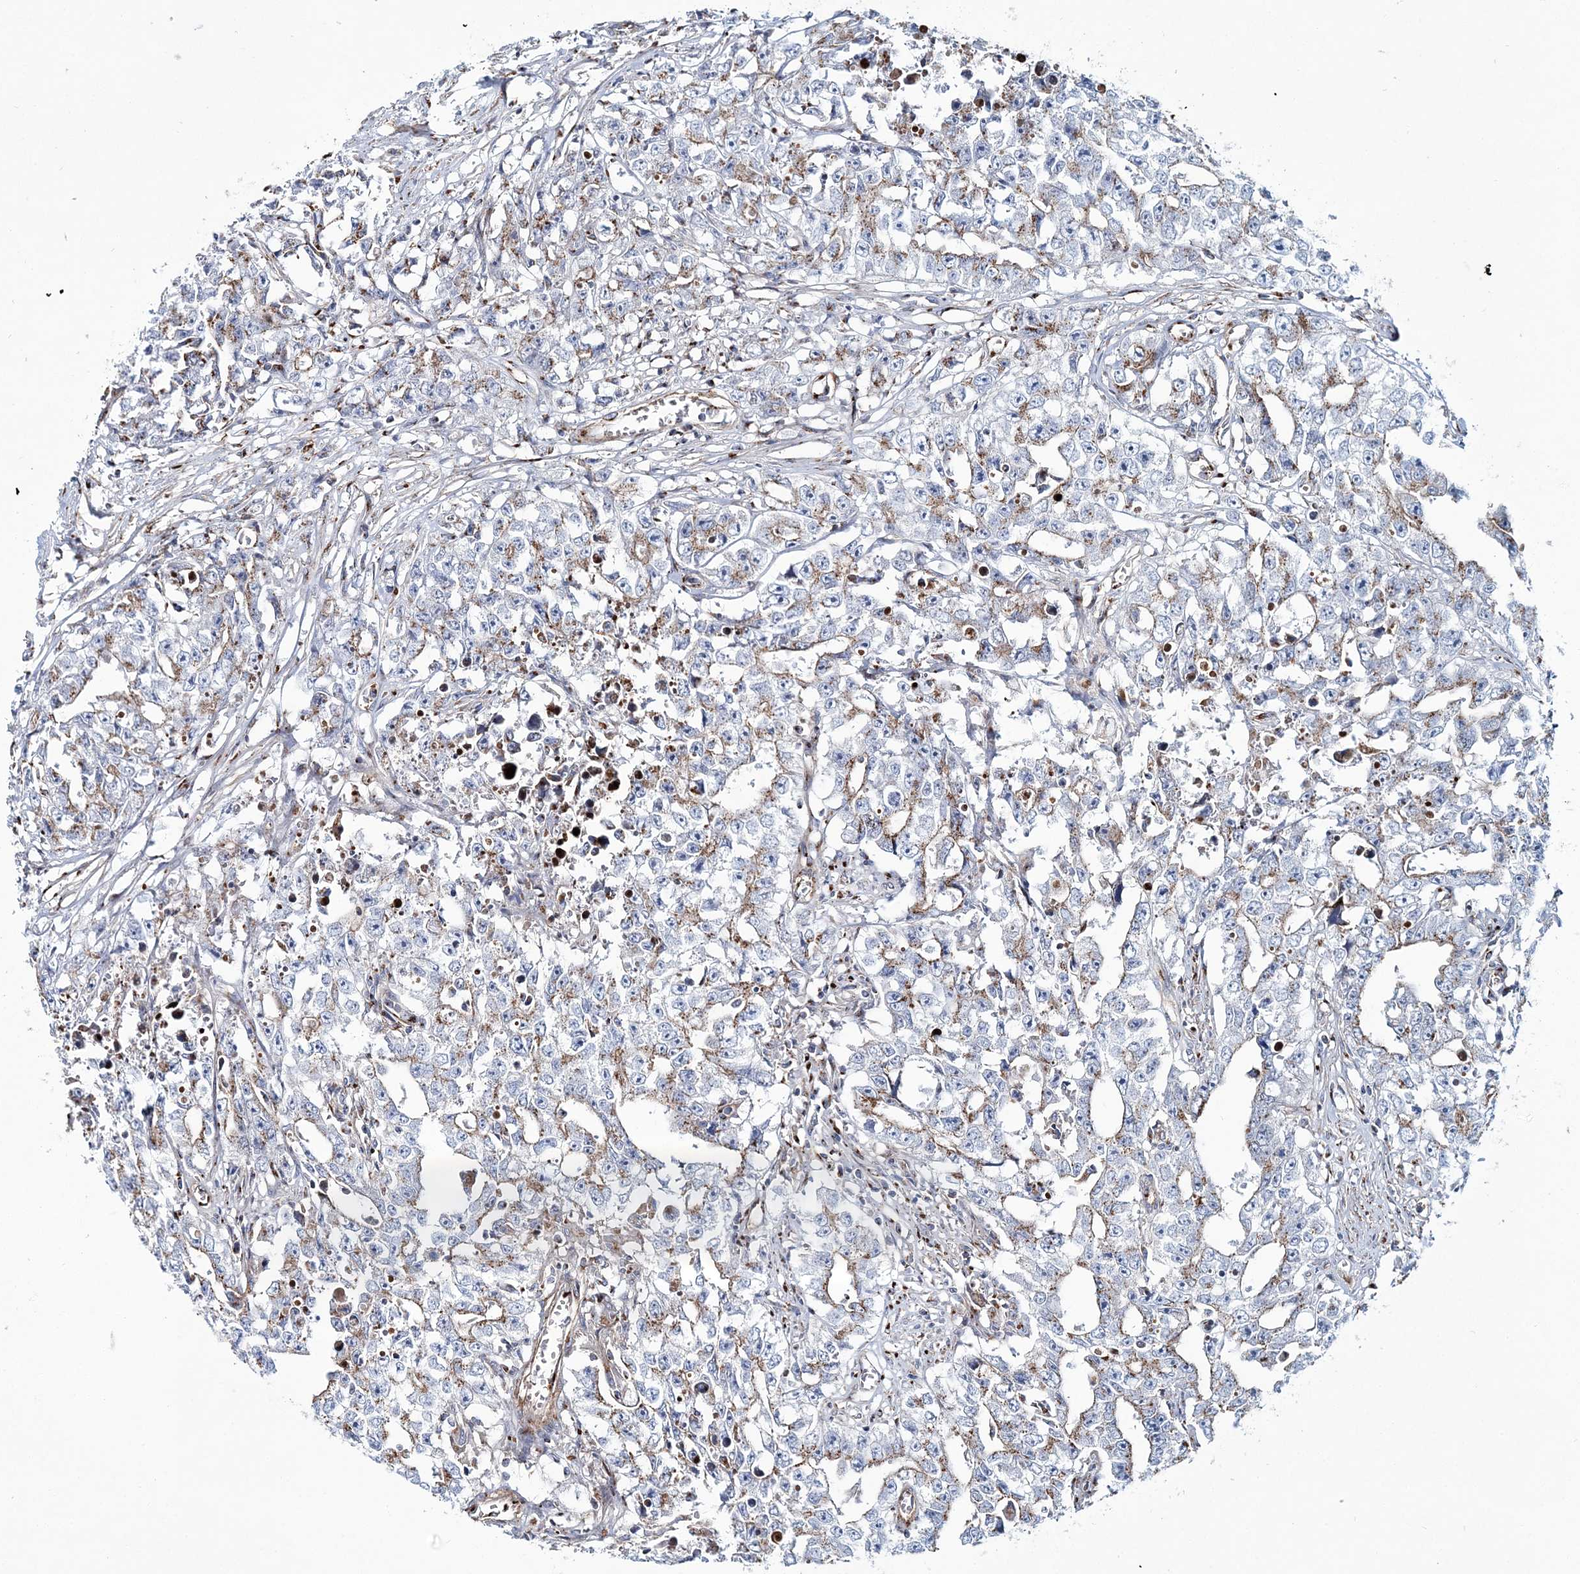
{"staining": {"intensity": "weak", "quantity": "25%-75%", "location": "cytoplasmic/membranous"}, "tissue": "testis cancer", "cell_type": "Tumor cells", "image_type": "cancer", "snomed": [{"axis": "morphology", "description": "Seminoma, NOS"}, {"axis": "morphology", "description": "Carcinoma, Embryonal, NOS"}, {"axis": "topography", "description": "Testis"}], "caption": "High-power microscopy captured an immunohistochemistry image of seminoma (testis), revealing weak cytoplasmic/membranous staining in about 25%-75% of tumor cells. (Stains: DAB (3,3'-diaminobenzidine) in brown, nuclei in blue, Microscopy: brightfield microscopy at high magnification).", "gene": "MAN1A2", "patient": {"sex": "male", "age": 43}}